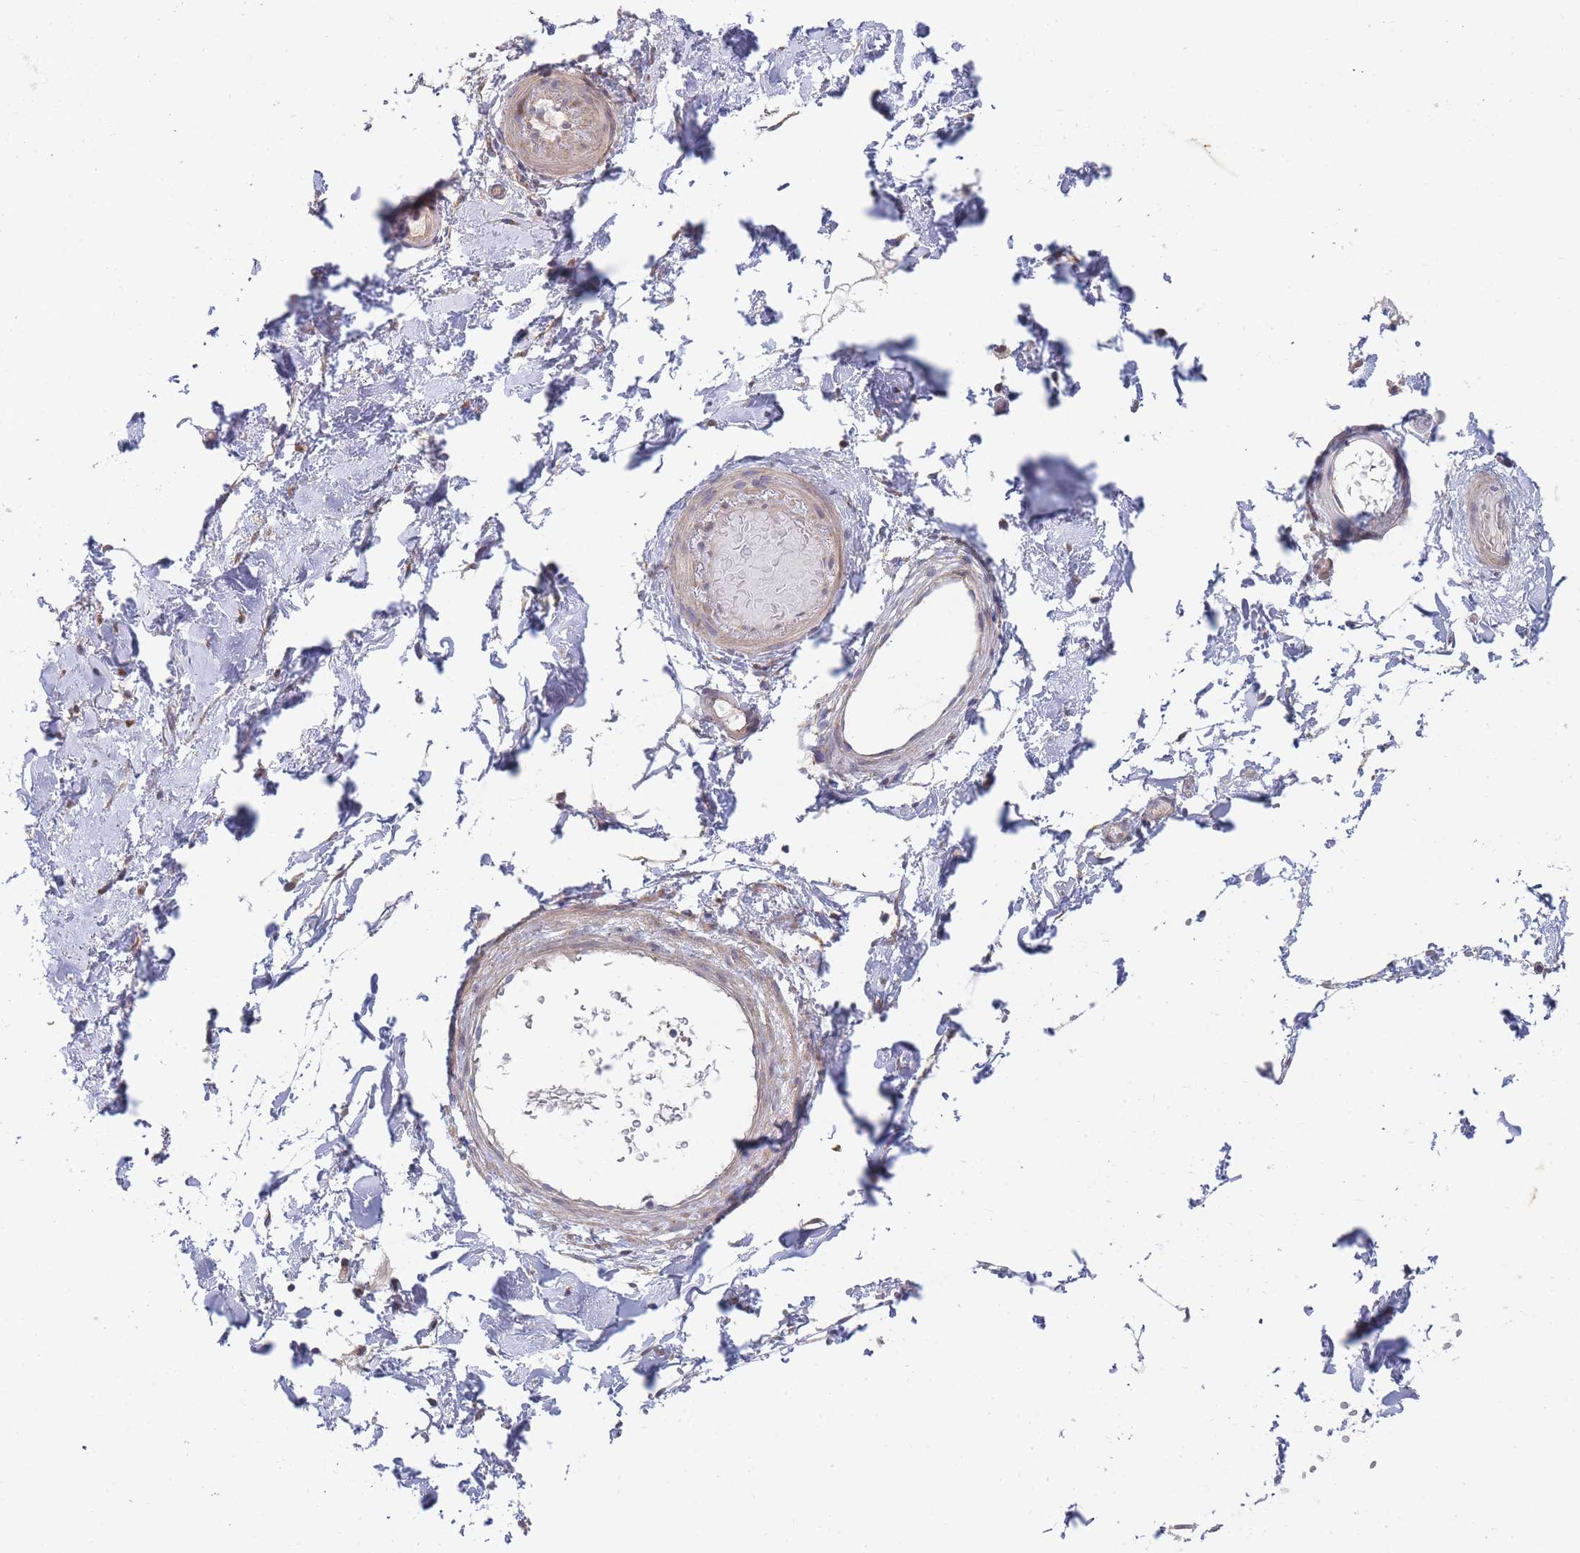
{"staining": {"intensity": "negative", "quantity": "none", "location": "none"}, "tissue": "adipose tissue", "cell_type": "Adipocytes", "image_type": "normal", "snomed": [{"axis": "morphology", "description": "Normal tissue, NOS"}, {"axis": "topography", "description": "Soft tissue"}, {"axis": "topography", "description": "Adipose tissue"}, {"axis": "topography", "description": "Vascular tissue"}, {"axis": "topography", "description": "Peripheral nerve tissue"}], "caption": "Immunohistochemical staining of normal adipose tissue exhibits no significant staining in adipocytes.", "gene": "SLC35F5", "patient": {"sex": "male", "age": 74}}